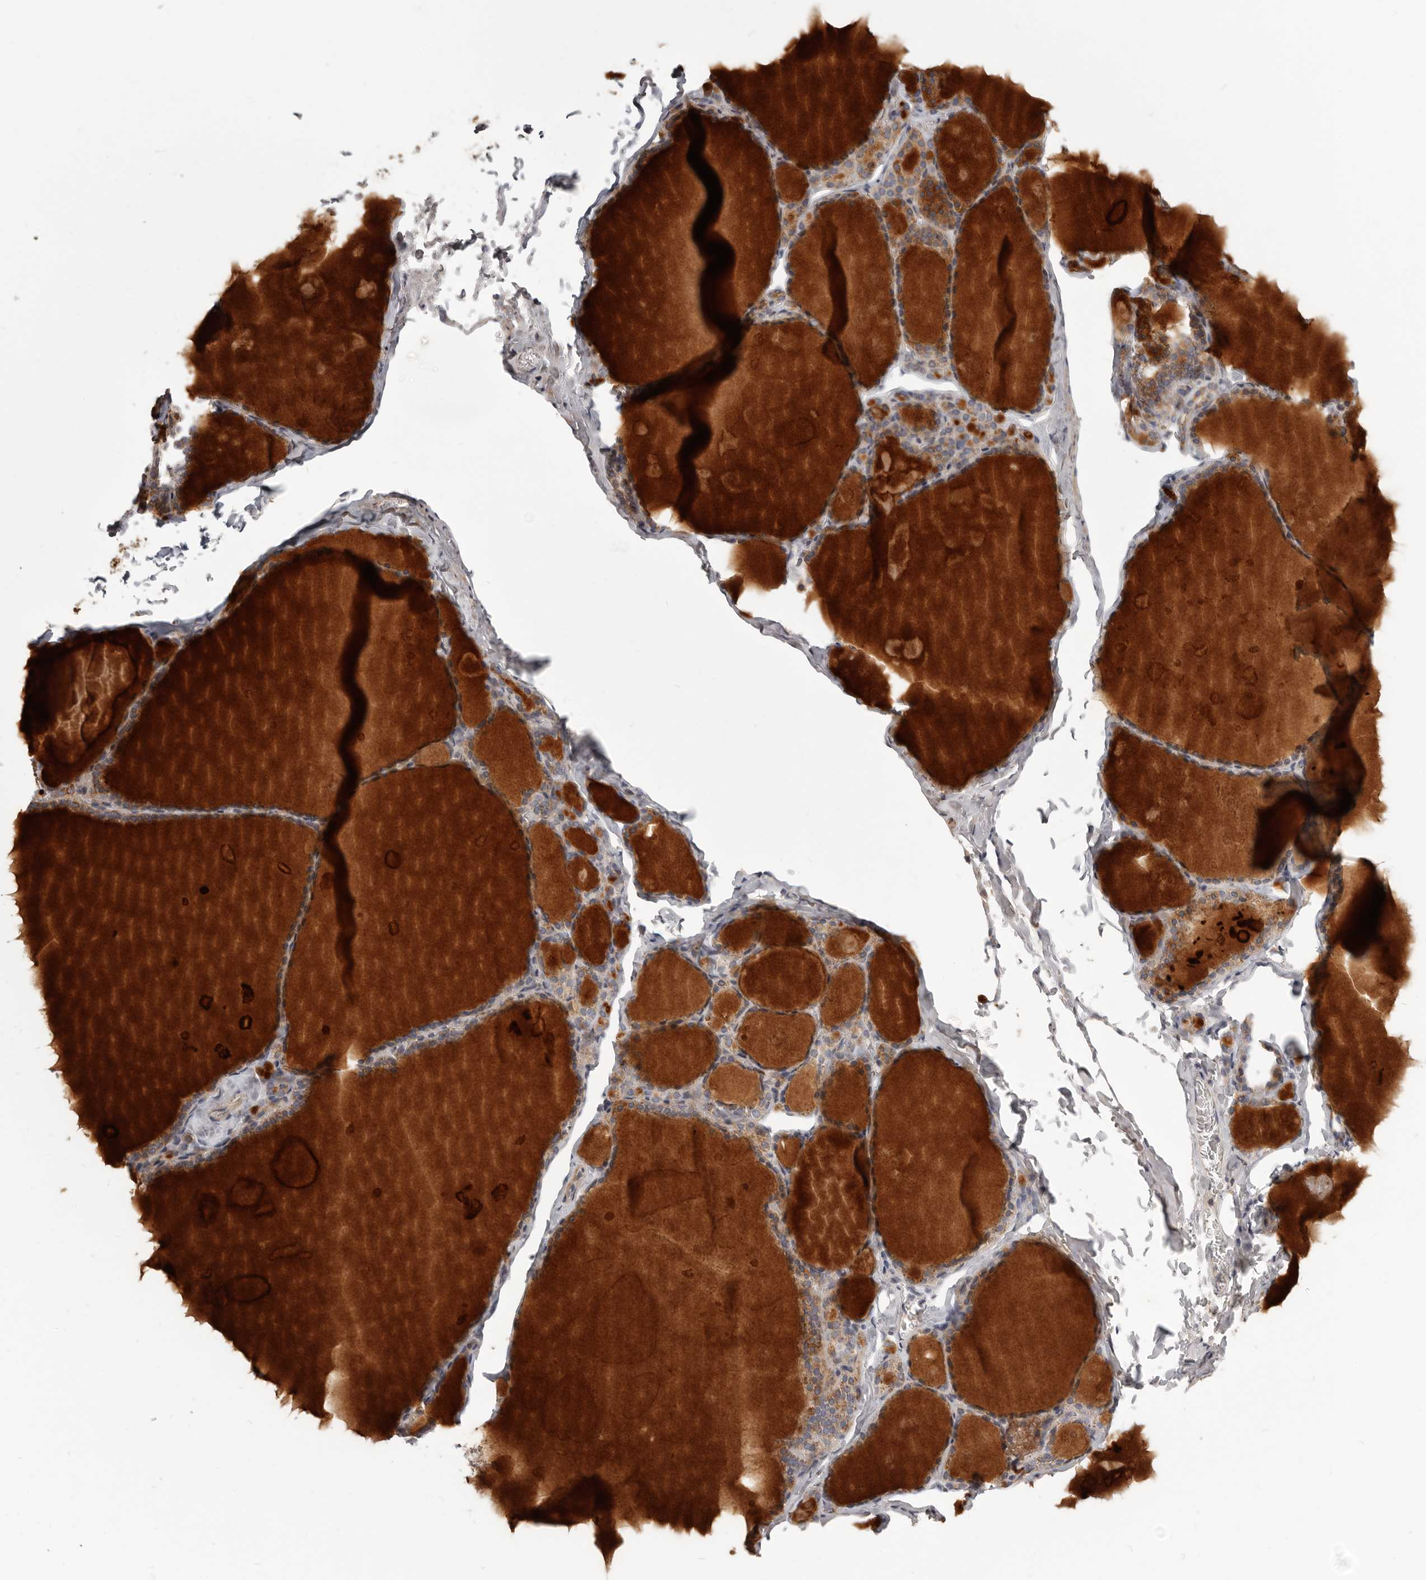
{"staining": {"intensity": "moderate", "quantity": "25%-75%", "location": "cytoplasmic/membranous"}, "tissue": "thyroid gland", "cell_type": "Glandular cells", "image_type": "normal", "snomed": [{"axis": "morphology", "description": "Normal tissue, NOS"}, {"axis": "topography", "description": "Thyroid gland"}], "caption": "IHC histopathology image of unremarkable thyroid gland stained for a protein (brown), which exhibits medium levels of moderate cytoplasmic/membranous staining in approximately 25%-75% of glandular cells.", "gene": "MRPS10", "patient": {"sex": "male", "age": 56}}